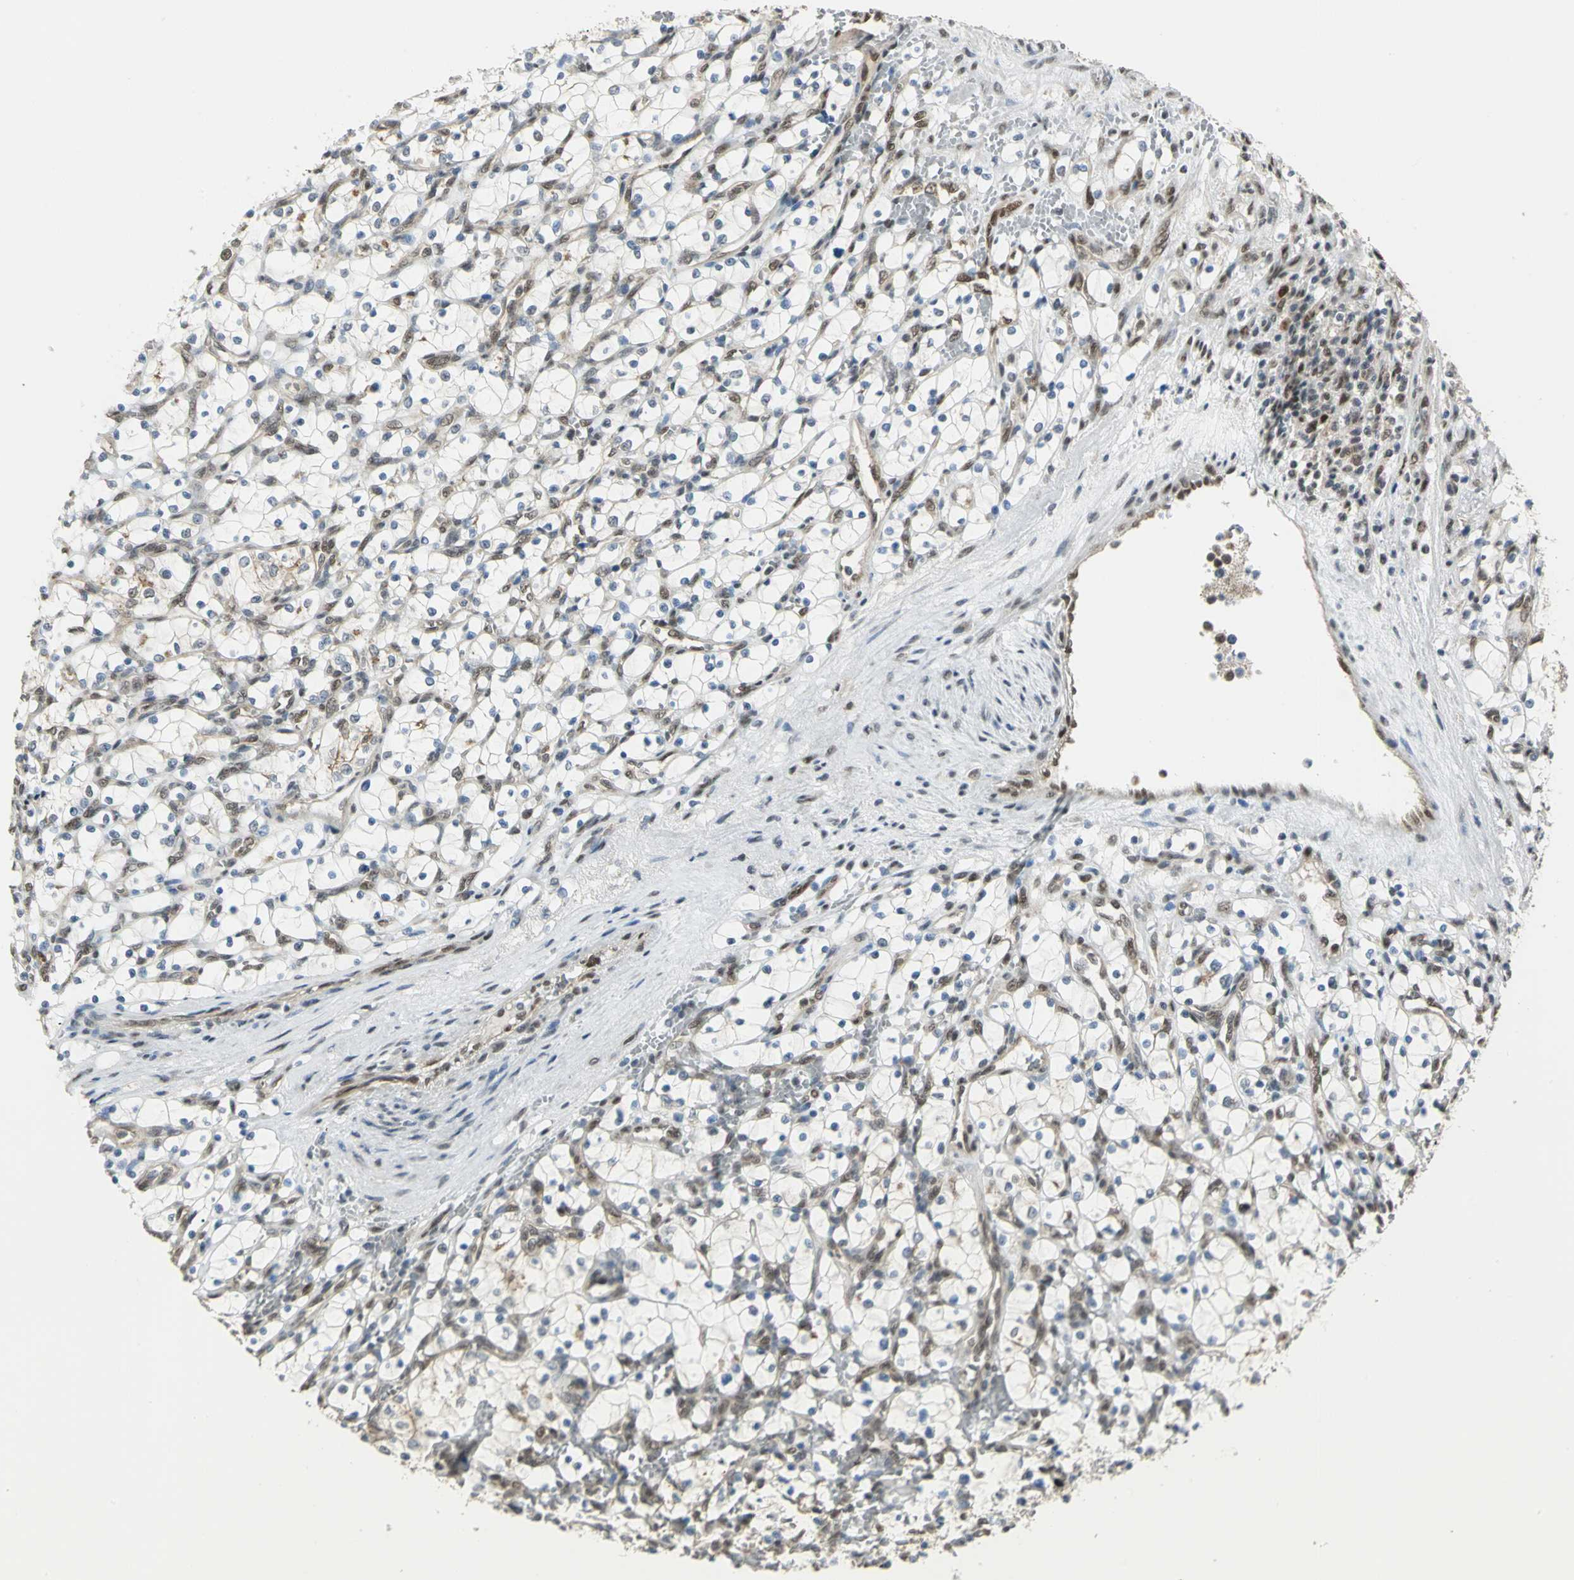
{"staining": {"intensity": "negative", "quantity": "none", "location": "none"}, "tissue": "renal cancer", "cell_type": "Tumor cells", "image_type": "cancer", "snomed": [{"axis": "morphology", "description": "Adenocarcinoma, NOS"}, {"axis": "topography", "description": "Kidney"}], "caption": "Immunohistochemistry (IHC) image of neoplastic tissue: human adenocarcinoma (renal) stained with DAB (3,3'-diaminobenzidine) reveals no significant protein staining in tumor cells.", "gene": "DDX5", "patient": {"sex": "female", "age": 69}}